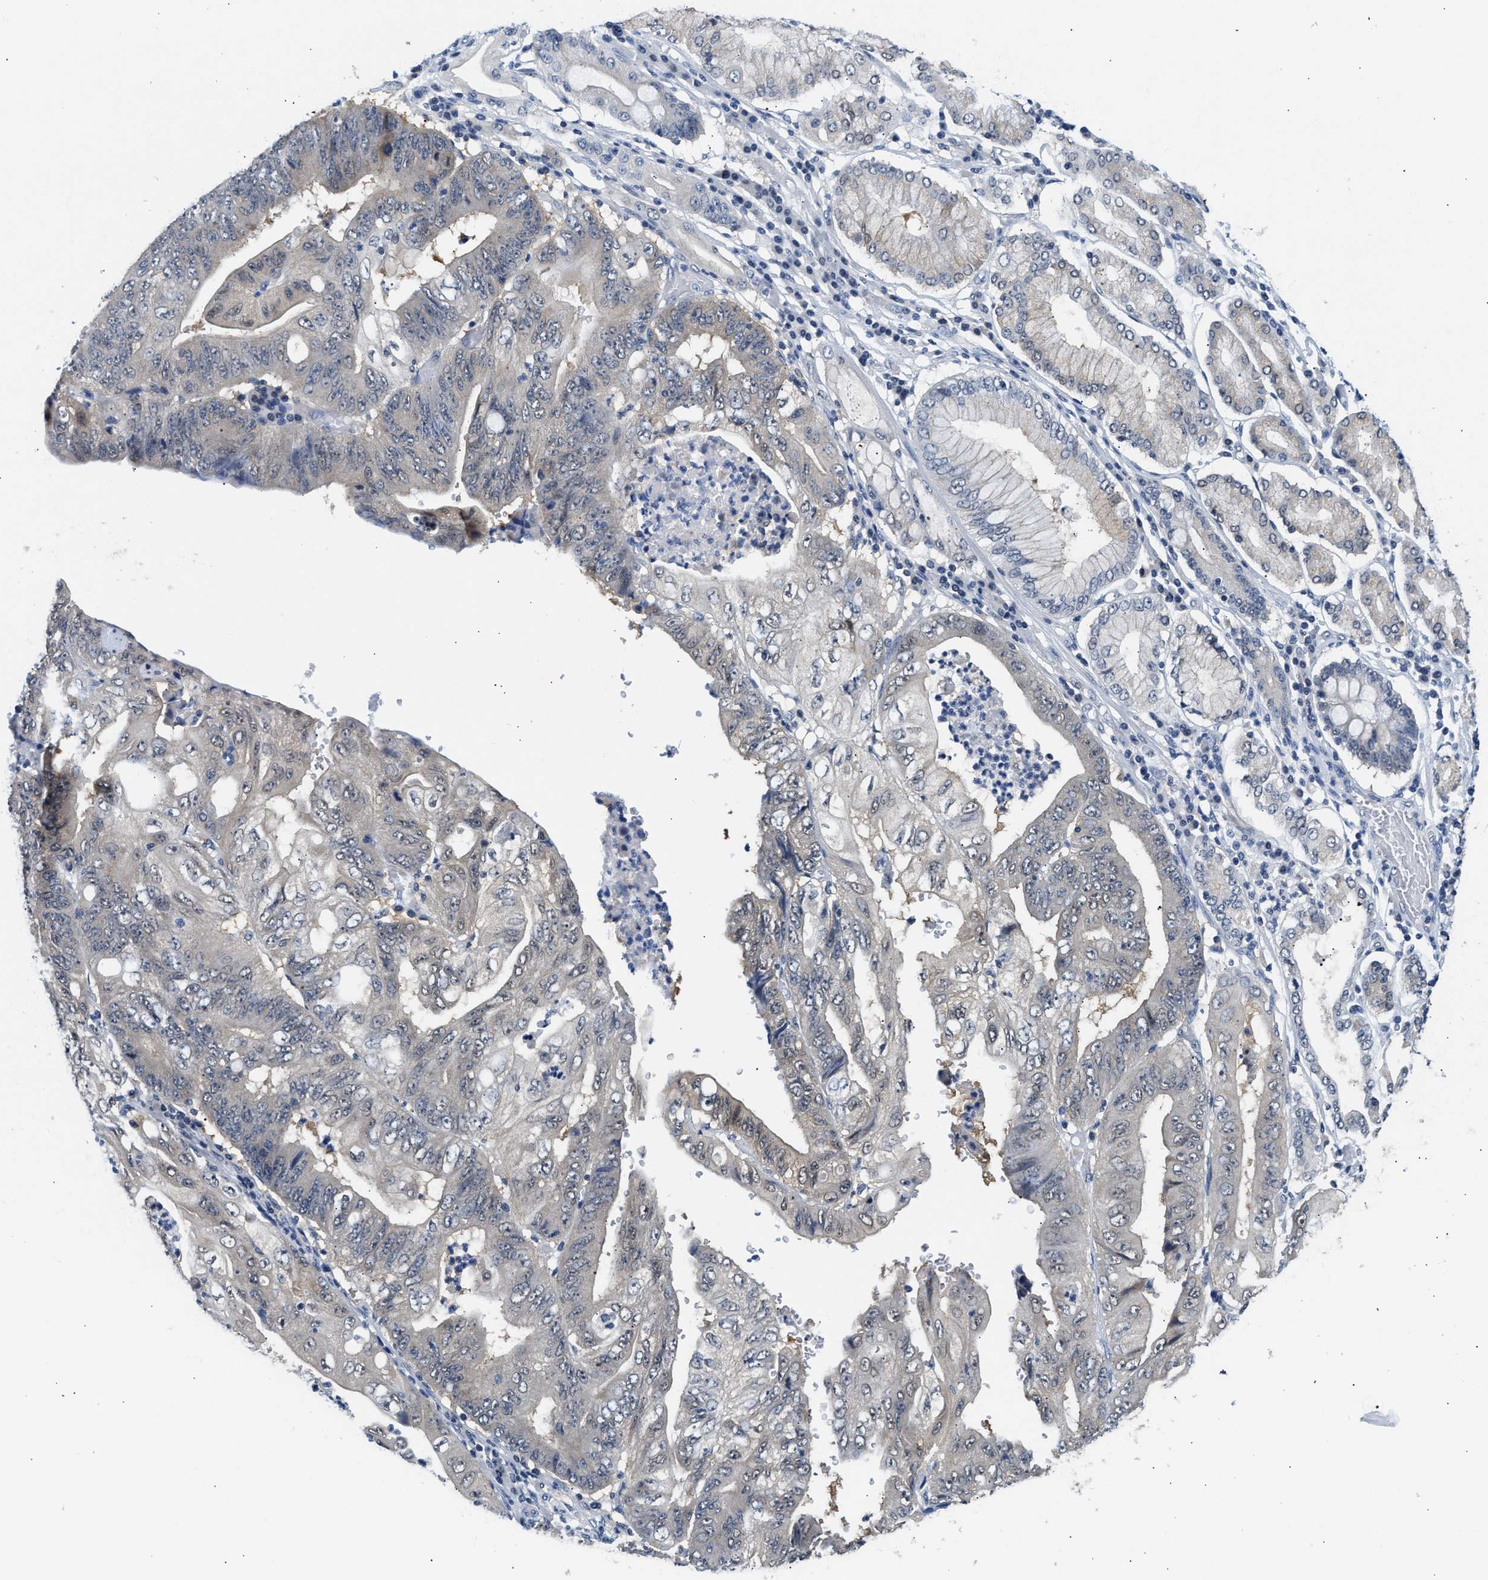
{"staining": {"intensity": "negative", "quantity": "none", "location": "none"}, "tissue": "stomach cancer", "cell_type": "Tumor cells", "image_type": "cancer", "snomed": [{"axis": "morphology", "description": "Adenocarcinoma, NOS"}, {"axis": "topography", "description": "Stomach"}], "caption": "Immunohistochemistry (IHC) image of stomach cancer (adenocarcinoma) stained for a protein (brown), which displays no positivity in tumor cells.", "gene": "PPM1L", "patient": {"sex": "female", "age": 73}}